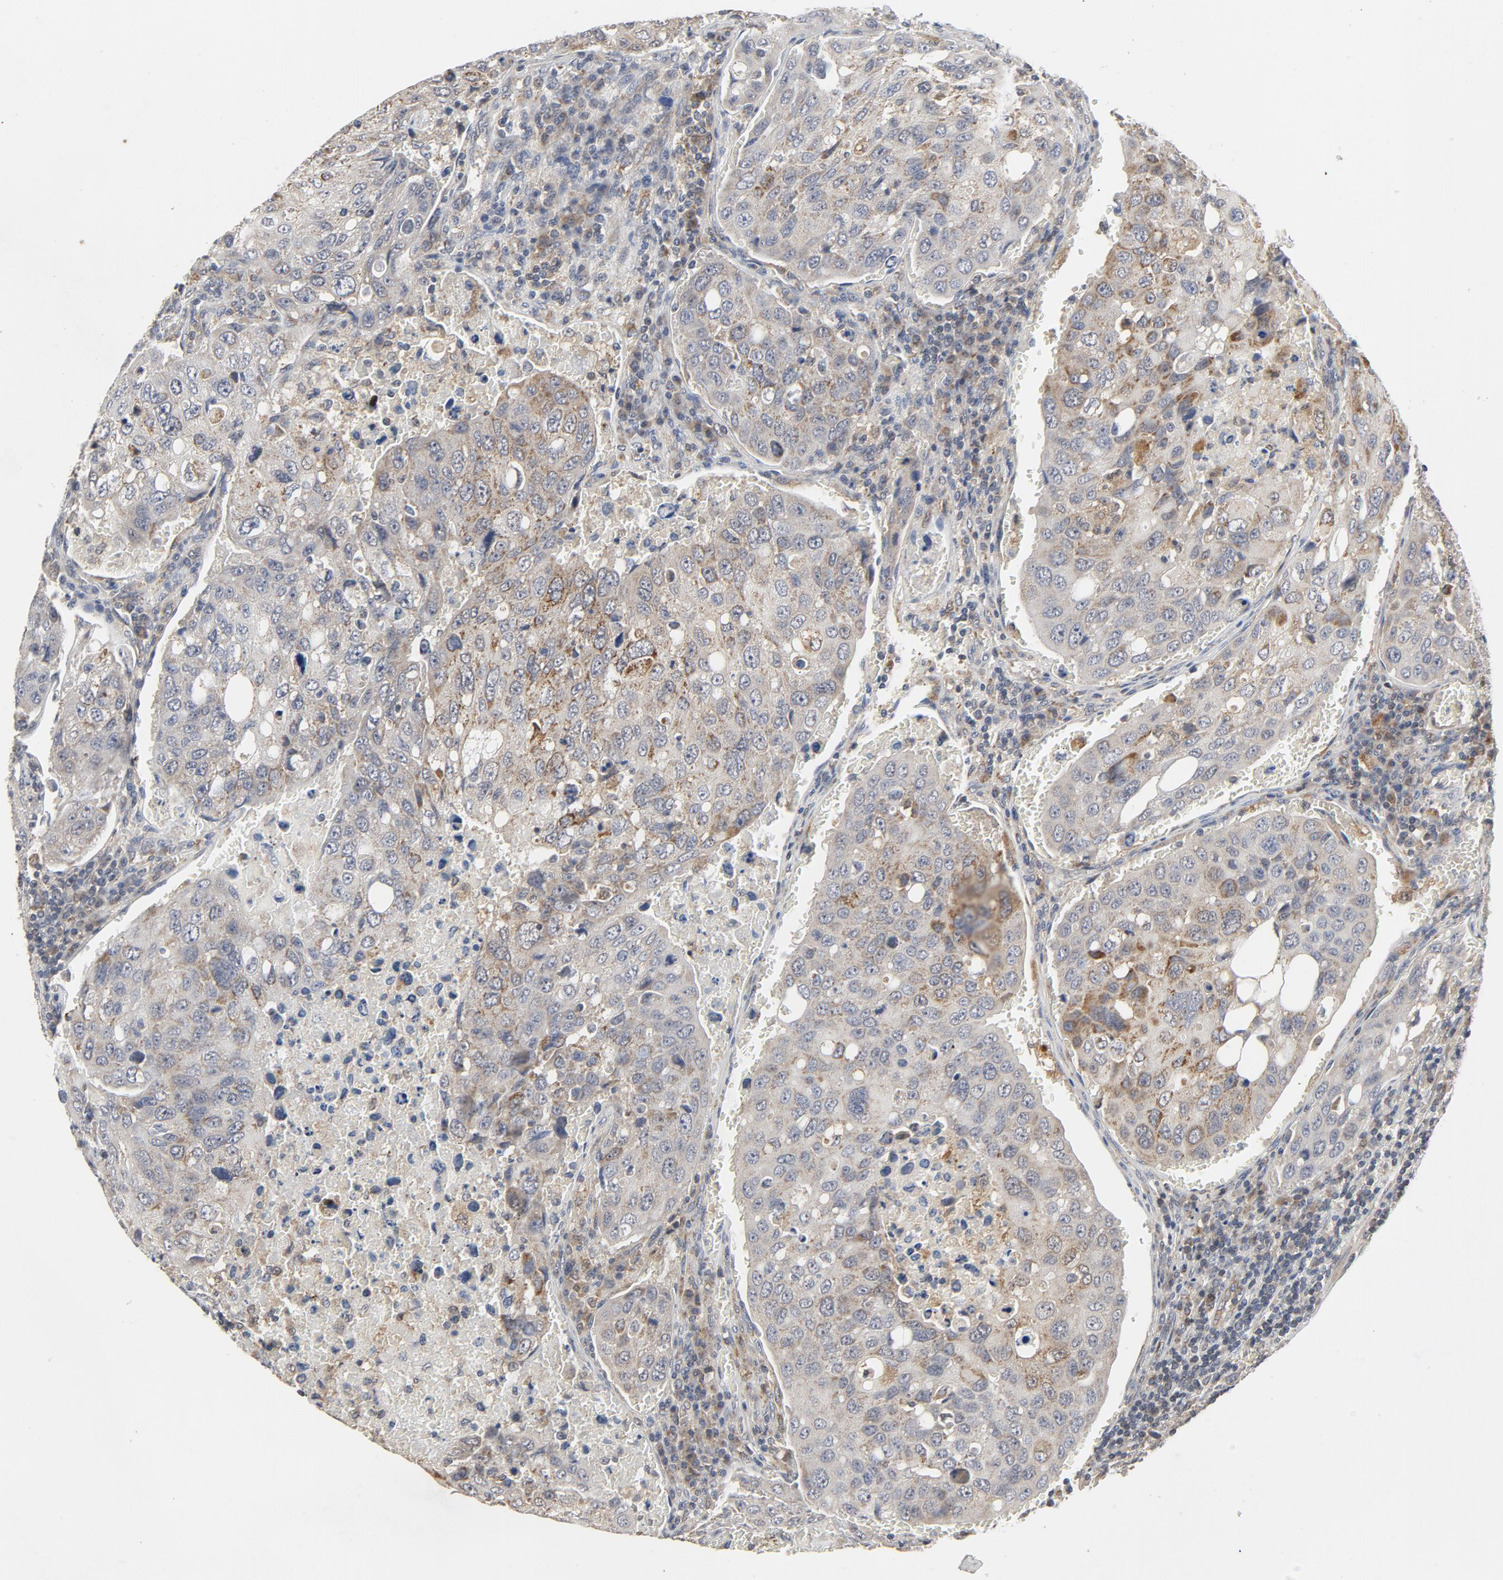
{"staining": {"intensity": "moderate", "quantity": ">75%", "location": "cytoplasmic/membranous"}, "tissue": "urothelial cancer", "cell_type": "Tumor cells", "image_type": "cancer", "snomed": [{"axis": "morphology", "description": "Urothelial carcinoma, High grade"}, {"axis": "topography", "description": "Lymph node"}, {"axis": "topography", "description": "Urinary bladder"}], "caption": "High-grade urothelial carcinoma stained for a protein reveals moderate cytoplasmic/membranous positivity in tumor cells.", "gene": "C14orf119", "patient": {"sex": "male", "age": 51}}